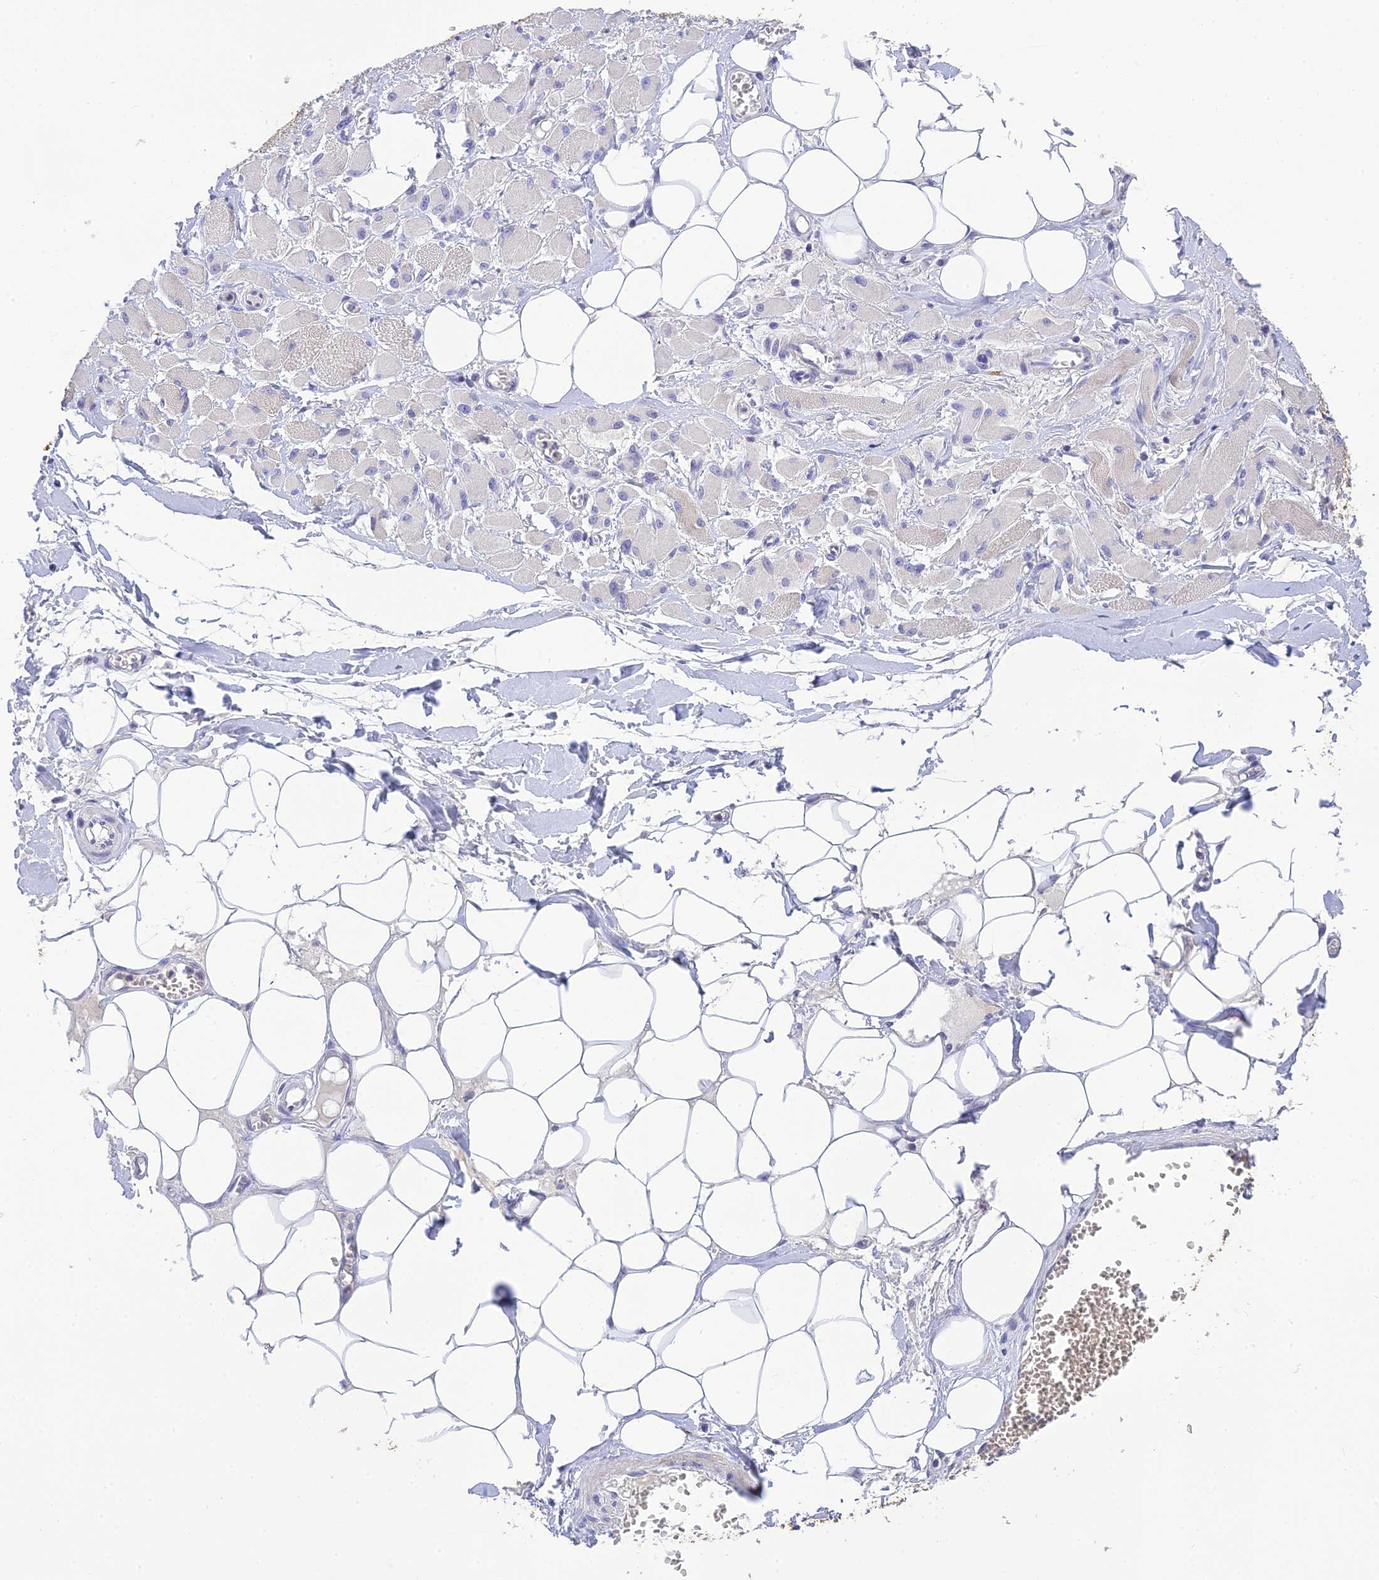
{"staining": {"intensity": "moderate", "quantity": "<25%", "location": "cytoplasmic/membranous"}, "tissue": "skeletal muscle", "cell_type": "Myocytes", "image_type": "normal", "snomed": [{"axis": "morphology", "description": "Normal tissue, NOS"}, {"axis": "morphology", "description": "Basal cell carcinoma"}, {"axis": "topography", "description": "Skeletal muscle"}], "caption": "The immunohistochemical stain highlights moderate cytoplasmic/membranous staining in myocytes of unremarkable skeletal muscle.", "gene": "XPO7", "patient": {"sex": "female", "age": 64}}